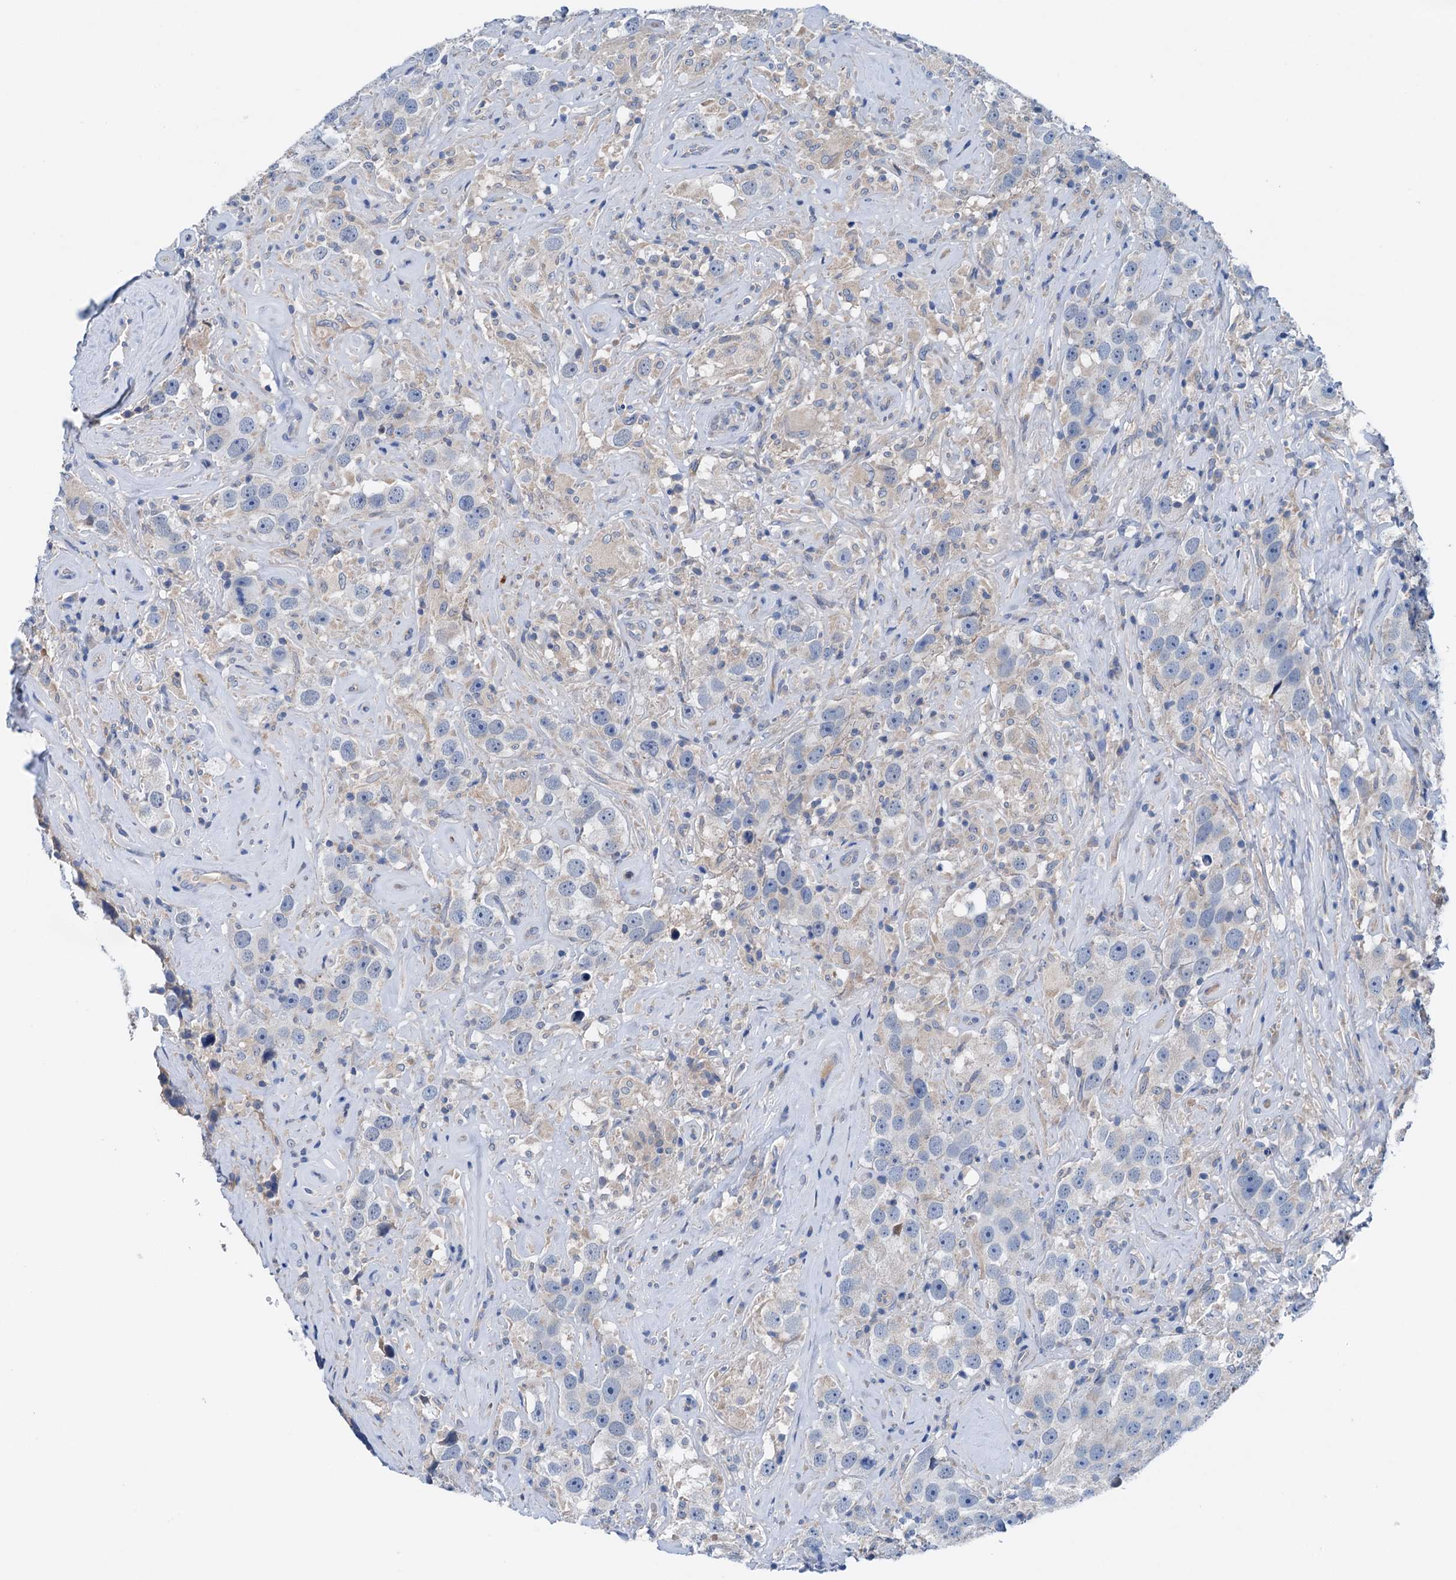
{"staining": {"intensity": "negative", "quantity": "none", "location": "none"}, "tissue": "testis cancer", "cell_type": "Tumor cells", "image_type": "cancer", "snomed": [{"axis": "morphology", "description": "Seminoma, NOS"}, {"axis": "topography", "description": "Testis"}], "caption": "Testis cancer (seminoma) was stained to show a protein in brown. There is no significant staining in tumor cells. (Stains: DAB IHC with hematoxylin counter stain, Microscopy: brightfield microscopy at high magnification).", "gene": "KNDC1", "patient": {"sex": "male", "age": 49}}